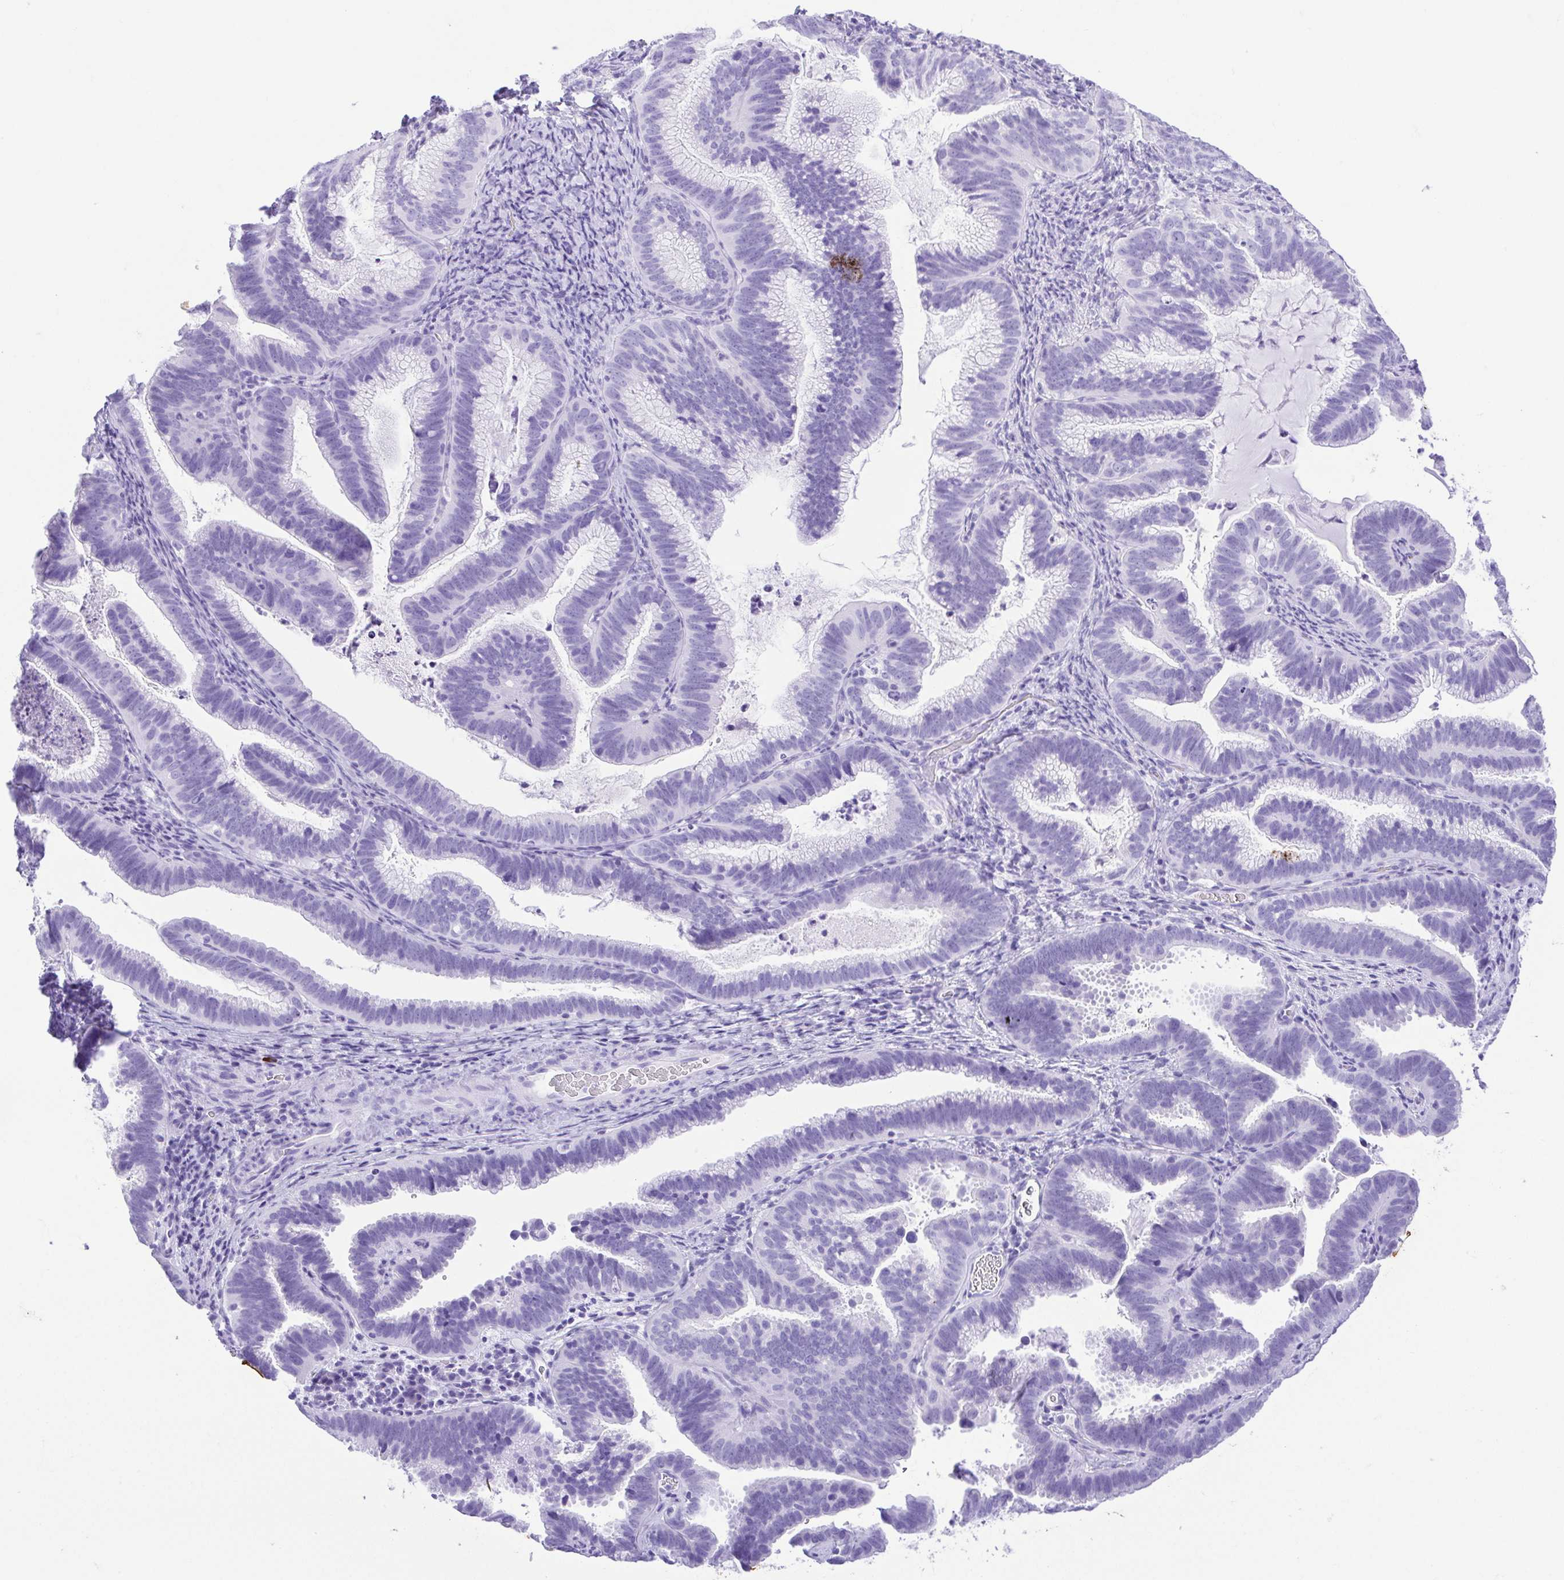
{"staining": {"intensity": "negative", "quantity": "none", "location": "none"}, "tissue": "cervical cancer", "cell_type": "Tumor cells", "image_type": "cancer", "snomed": [{"axis": "morphology", "description": "Adenocarcinoma, NOS"}, {"axis": "topography", "description": "Cervix"}], "caption": "The IHC micrograph has no significant staining in tumor cells of cervical cancer tissue.", "gene": "CDSN", "patient": {"sex": "female", "age": 61}}